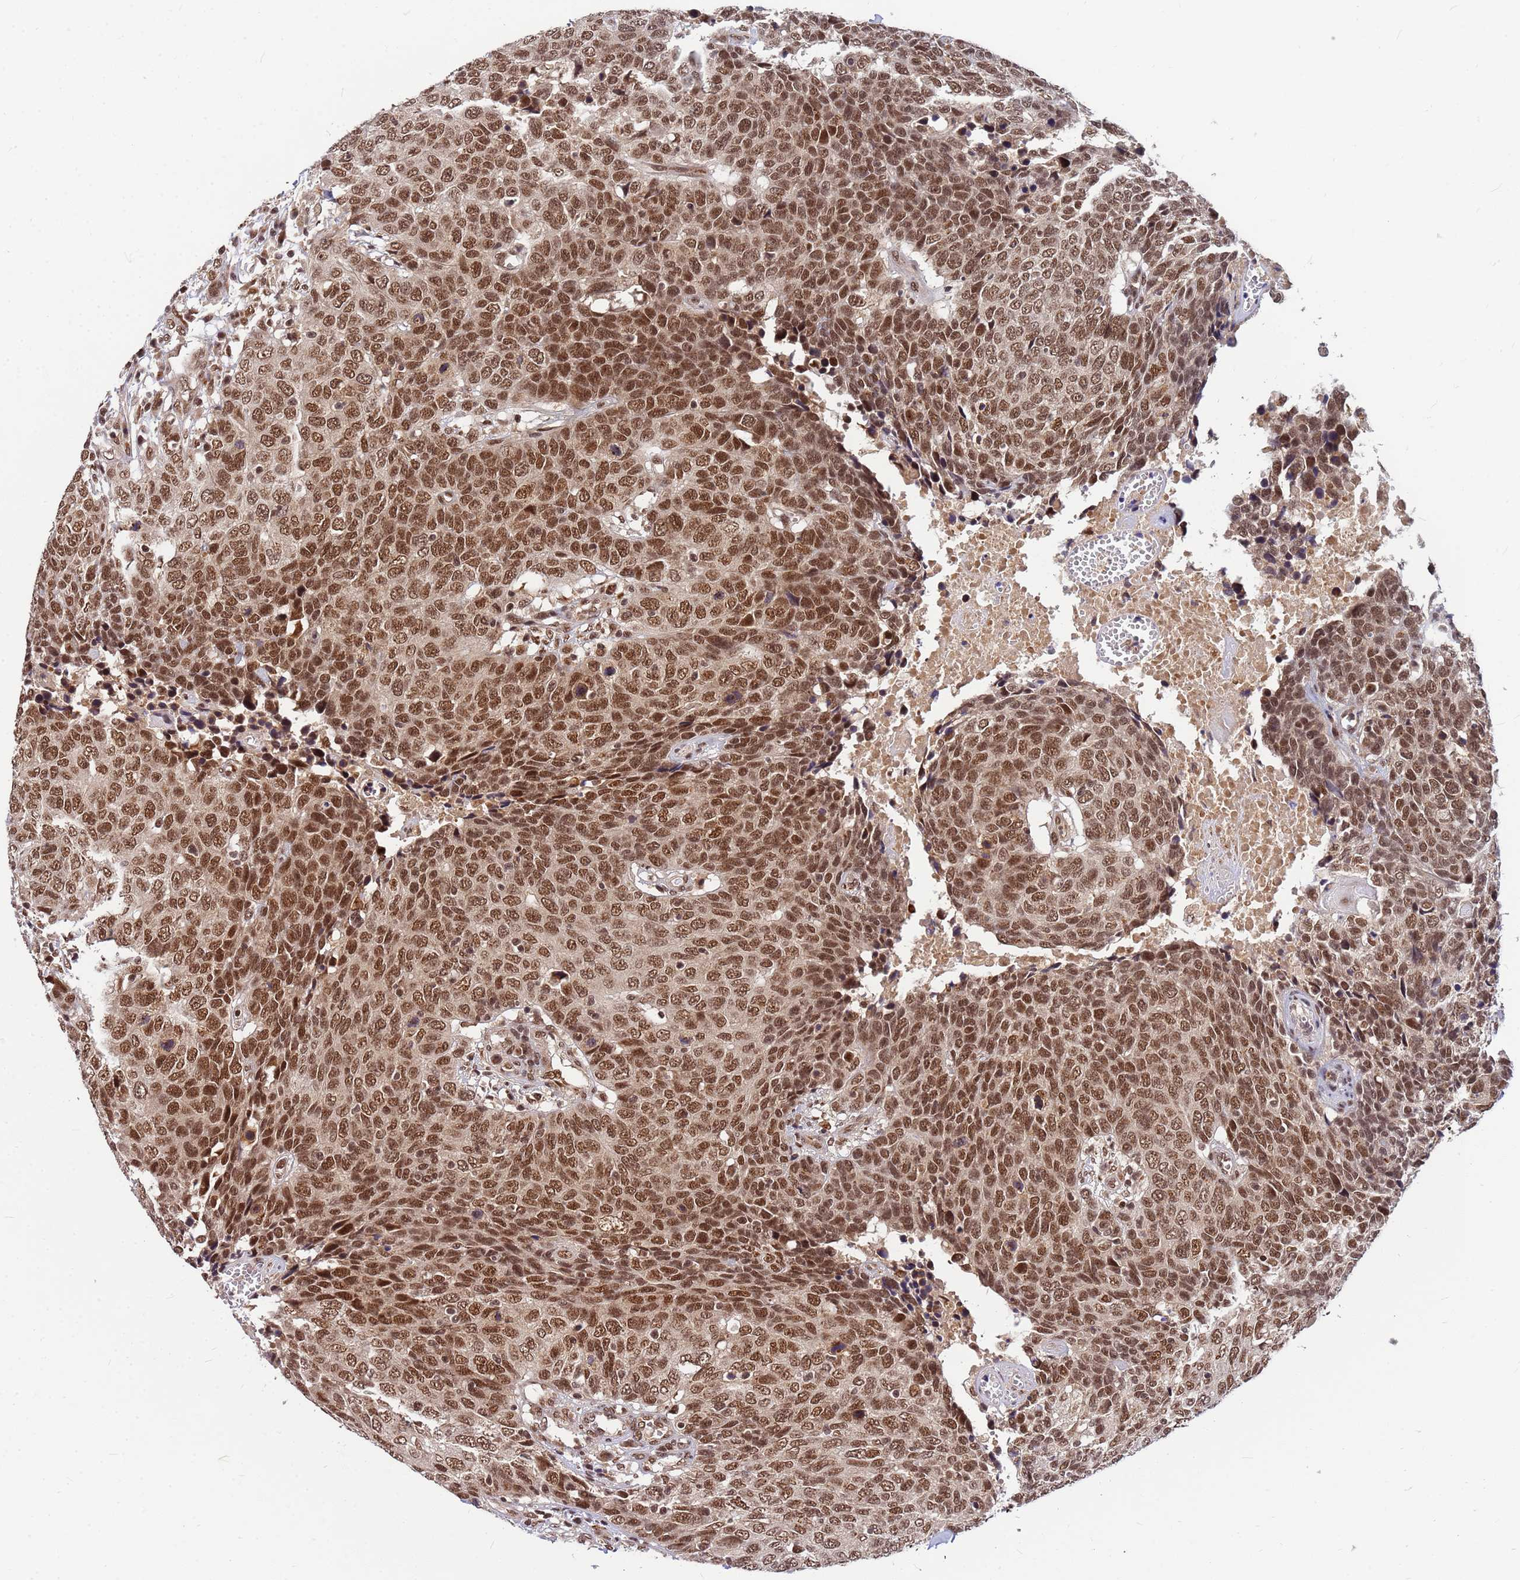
{"staining": {"intensity": "moderate", "quantity": ">75%", "location": "nuclear"}, "tissue": "head and neck cancer", "cell_type": "Tumor cells", "image_type": "cancer", "snomed": [{"axis": "morphology", "description": "Squamous cell carcinoma, NOS"}, {"axis": "topography", "description": "Head-Neck"}], "caption": "Moderate nuclear protein staining is appreciated in approximately >75% of tumor cells in head and neck cancer (squamous cell carcinoma). The protein is stained brown, and the nuclei are stained in blue (DAB IHC with brightfield microscopy, high magnification).", "gene": "NCBP2", "patient": {"sex": "male", "age": 66}}